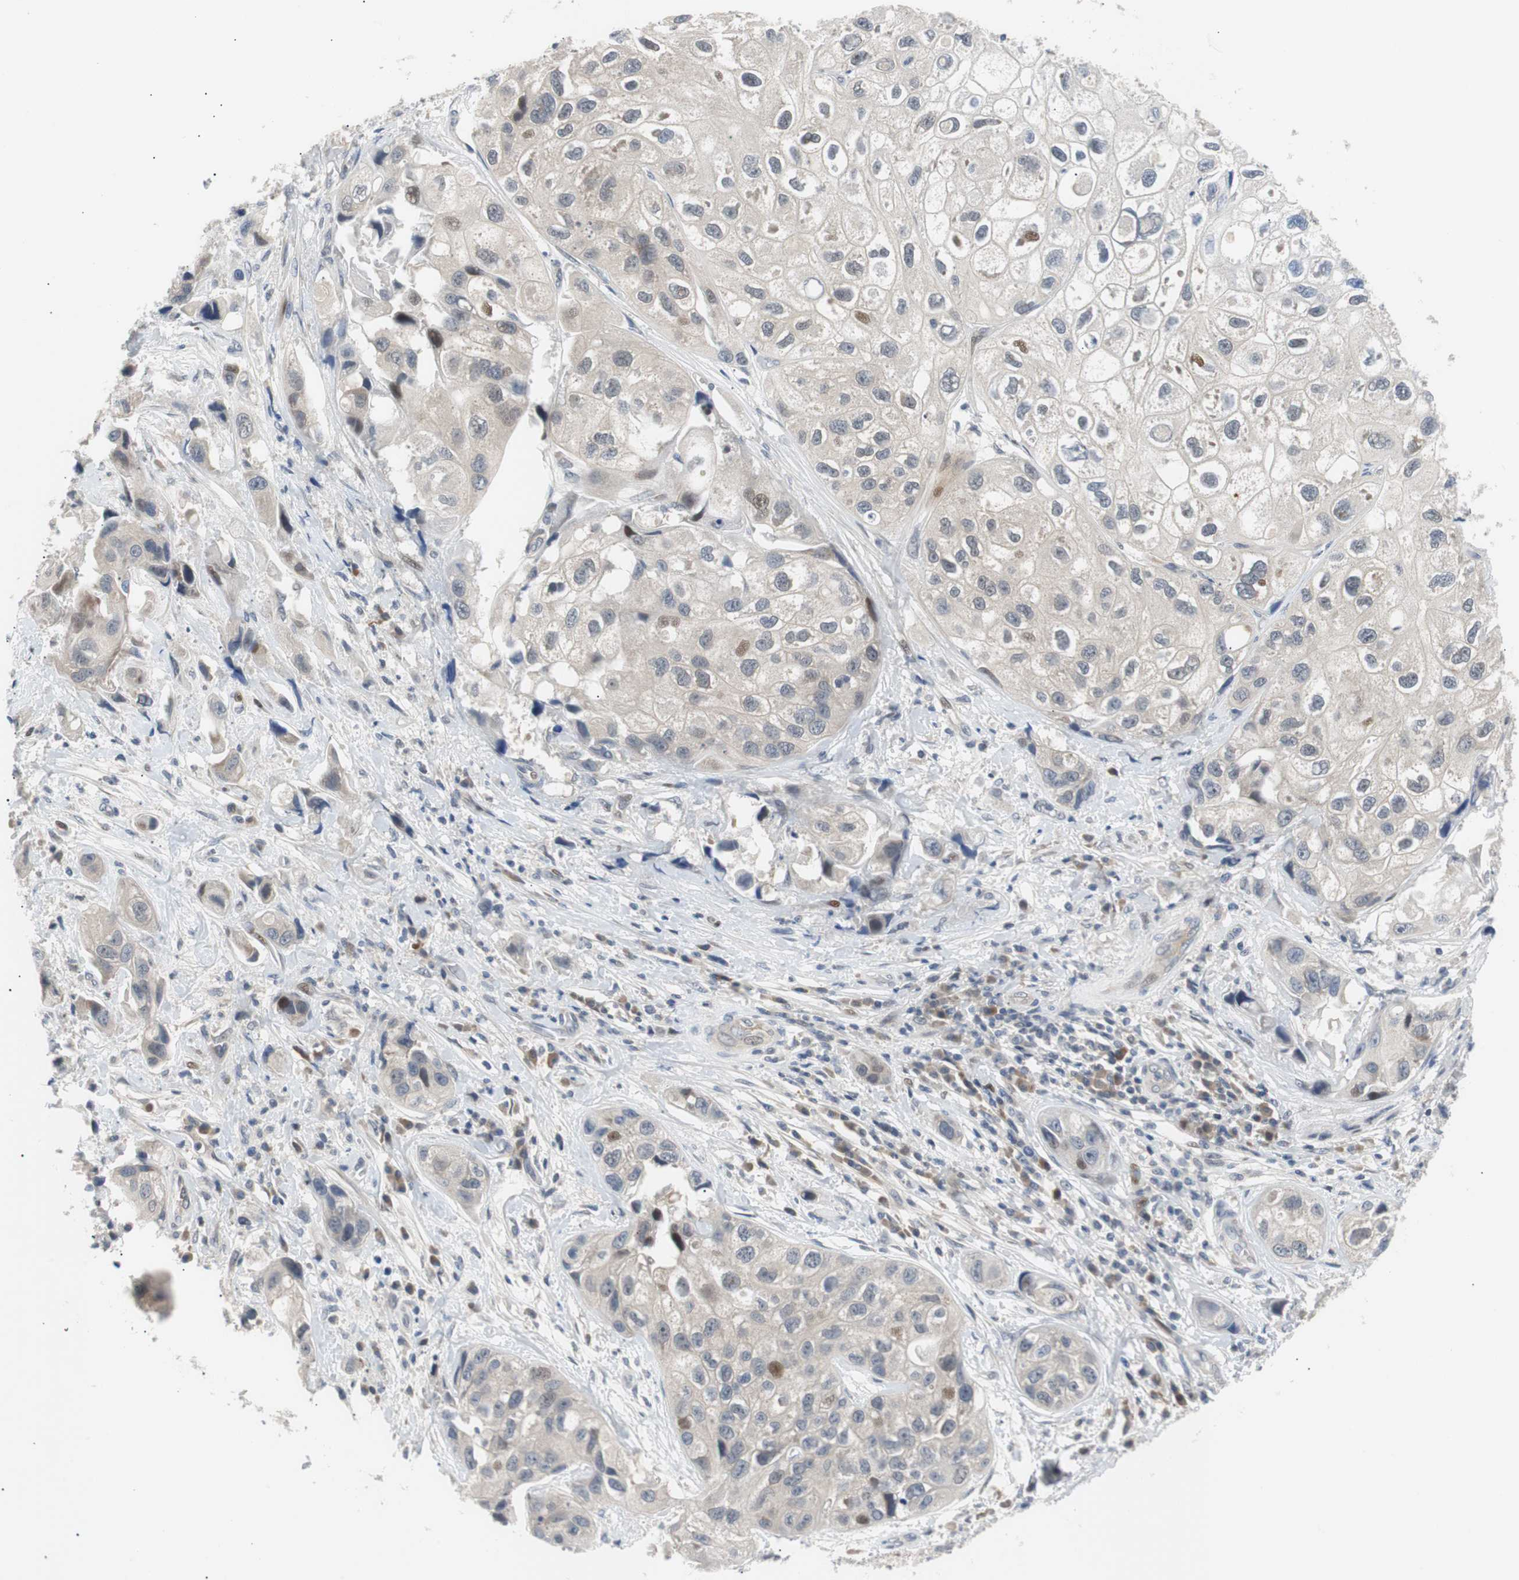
{"staining": {"intensity": "moderate", "quantity": "<25%", "location": "nuclear"}, "tissue": "urothelial cancer", "cell_type": "Tumor cells", "image_type": "cancer", "snomed": [{"axis": "morphology", "description": "Urothelial carcinoma, High grade"}, {"axis": "topography", "description": "Urinary bladder"}], "caption": "Protein expression analysis of human urothelial cancer reveals moderate nuclear expression in about <25% of tumor cells.", "gene": "MAP2K4", "patient": {"sex": "female", "age": 64}}